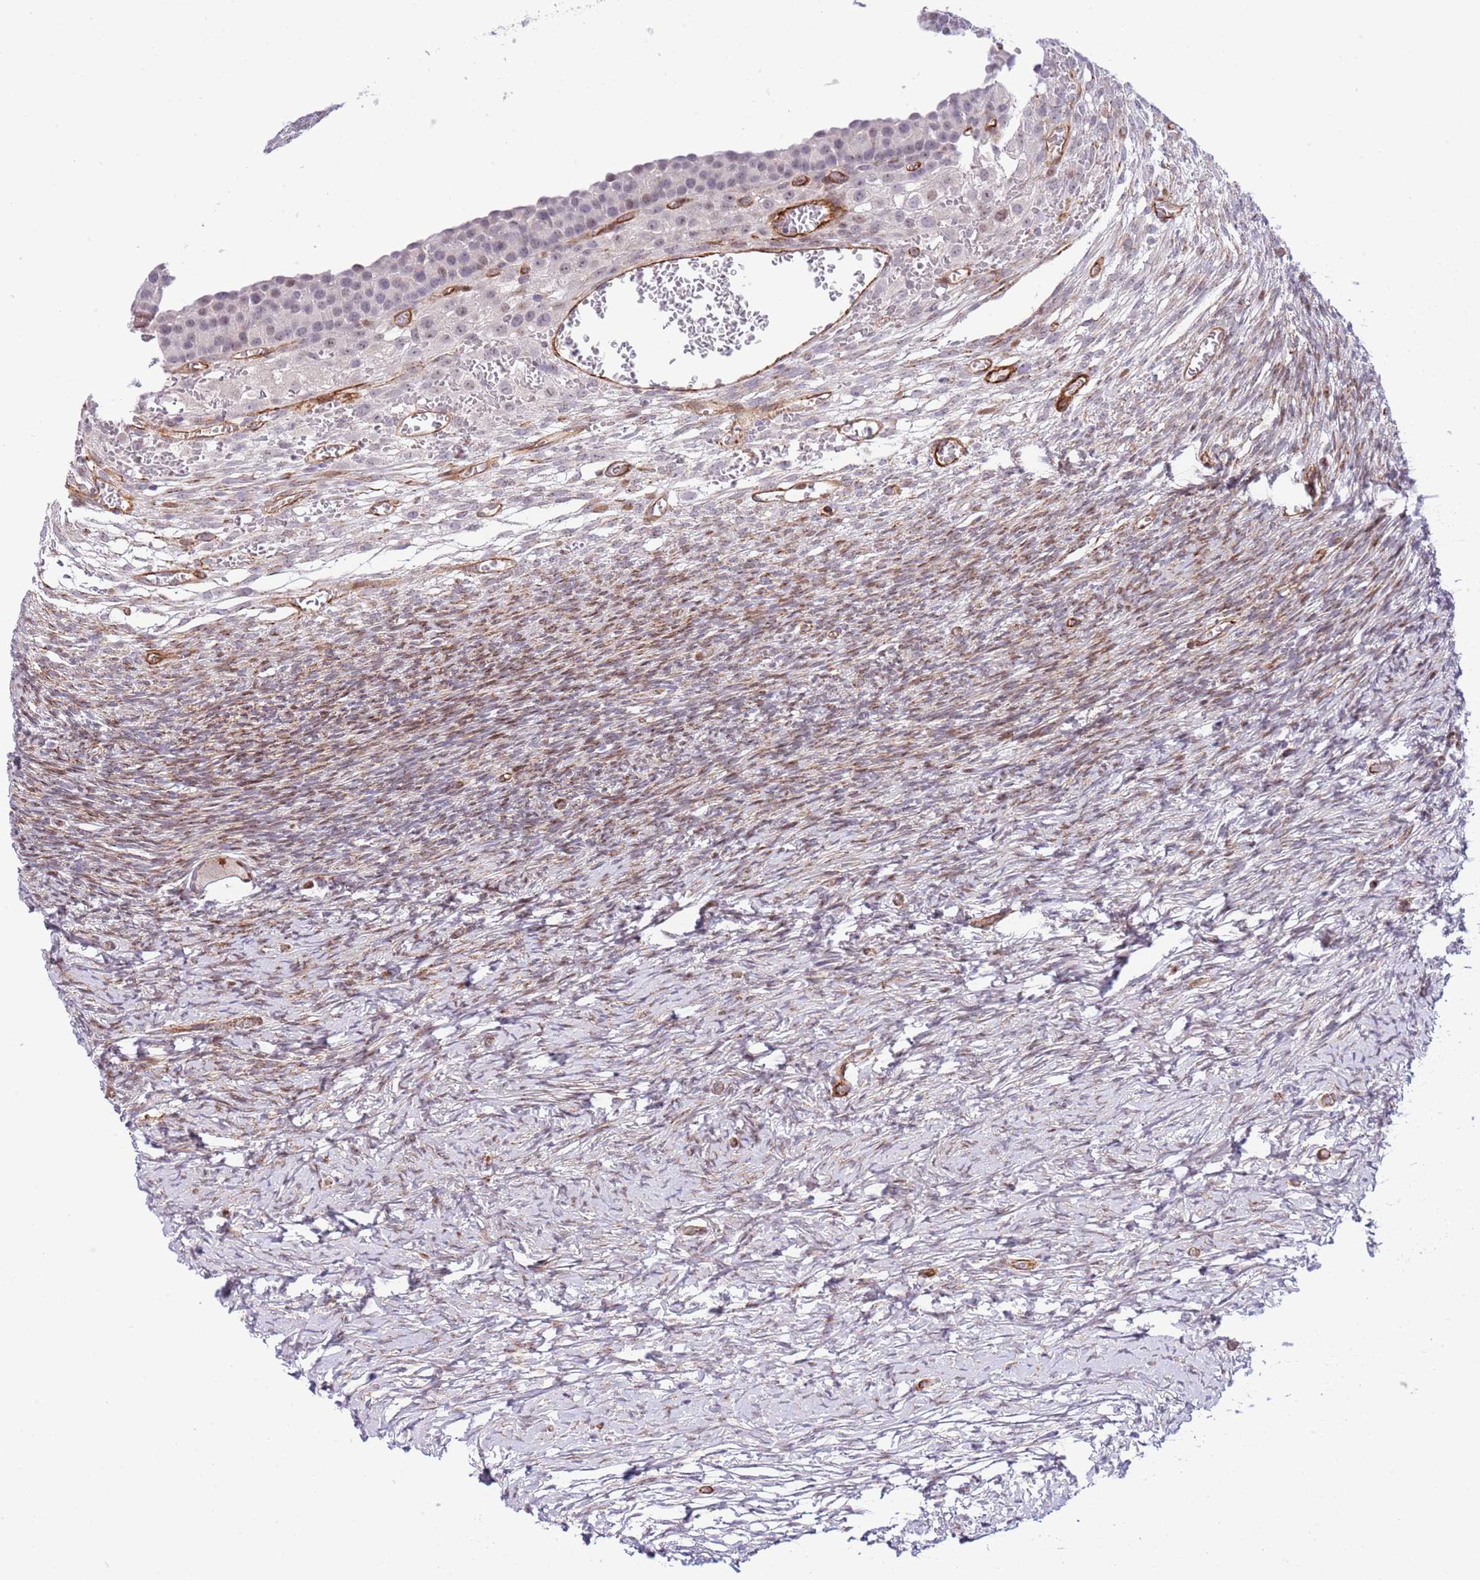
{"staining": {"intensity": "weak", "quantity": ">75%", "location": "cytoplasmic/membranous"}, "tissue": "ovary", "cell_type": "Follicle cells", "image_type": "normal", "snomed": [{"axis": "morphology", "description": "Normal tissue, NOS"}, {"axis": "topography", "description": "Ovary"}], "caption": "This histopathology image exhibits immunohistochemistry staining of unremarkable ovary, with low weak cytoplasmic/membranous expression in approximately >75% of follicle cells.", "gene": "NEK3", "patient": {"sex": "female", "age": 39}}